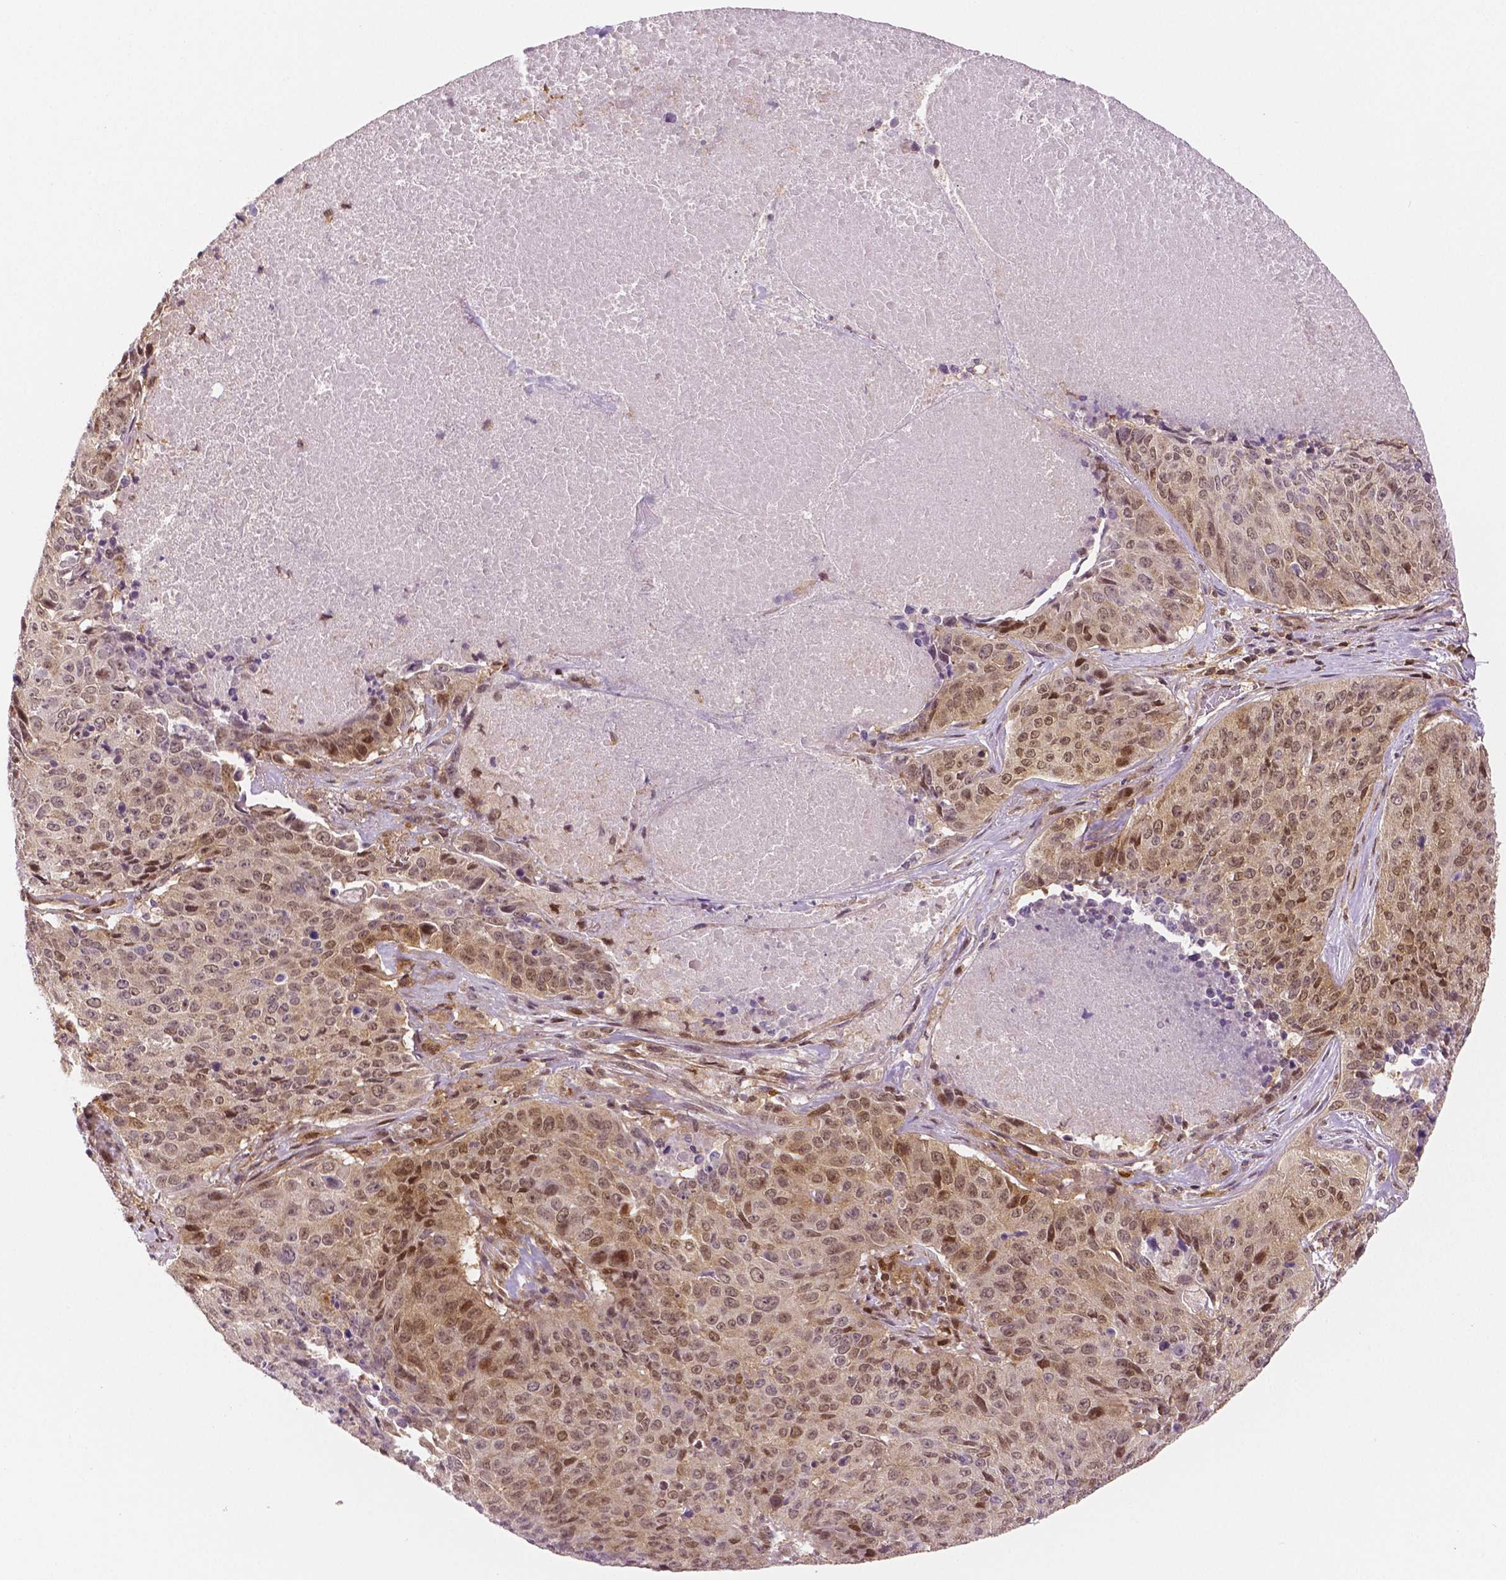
{"staining": {"intensity": "moderate", "quantity": ">75%", "location": "cytoplasmic/membranous,nuclear"}, "tissue": "lung cancer", "cell_type": "Tumor cells", "image_type": "cancer", "snomed": [{"axis": "morphology", "description": "Normal tissue, NOS"}, {"axis": "morphology", "description": "Squamous cell carcinoma, NOS"}, {"axis": "topography", "description": "Bronchus"}, {"axis": "topography", "description": "Lung"}], "caption": "Lung cancer (squamous cell carcinoma) tissue displays moderate cytoplasmic/membranous and nuclear expression in approximately >75% of tumor cells, visualized by immunohistochemistry.", "gene": "STAT3", "patient": {"sex": "male", "age": 64}}